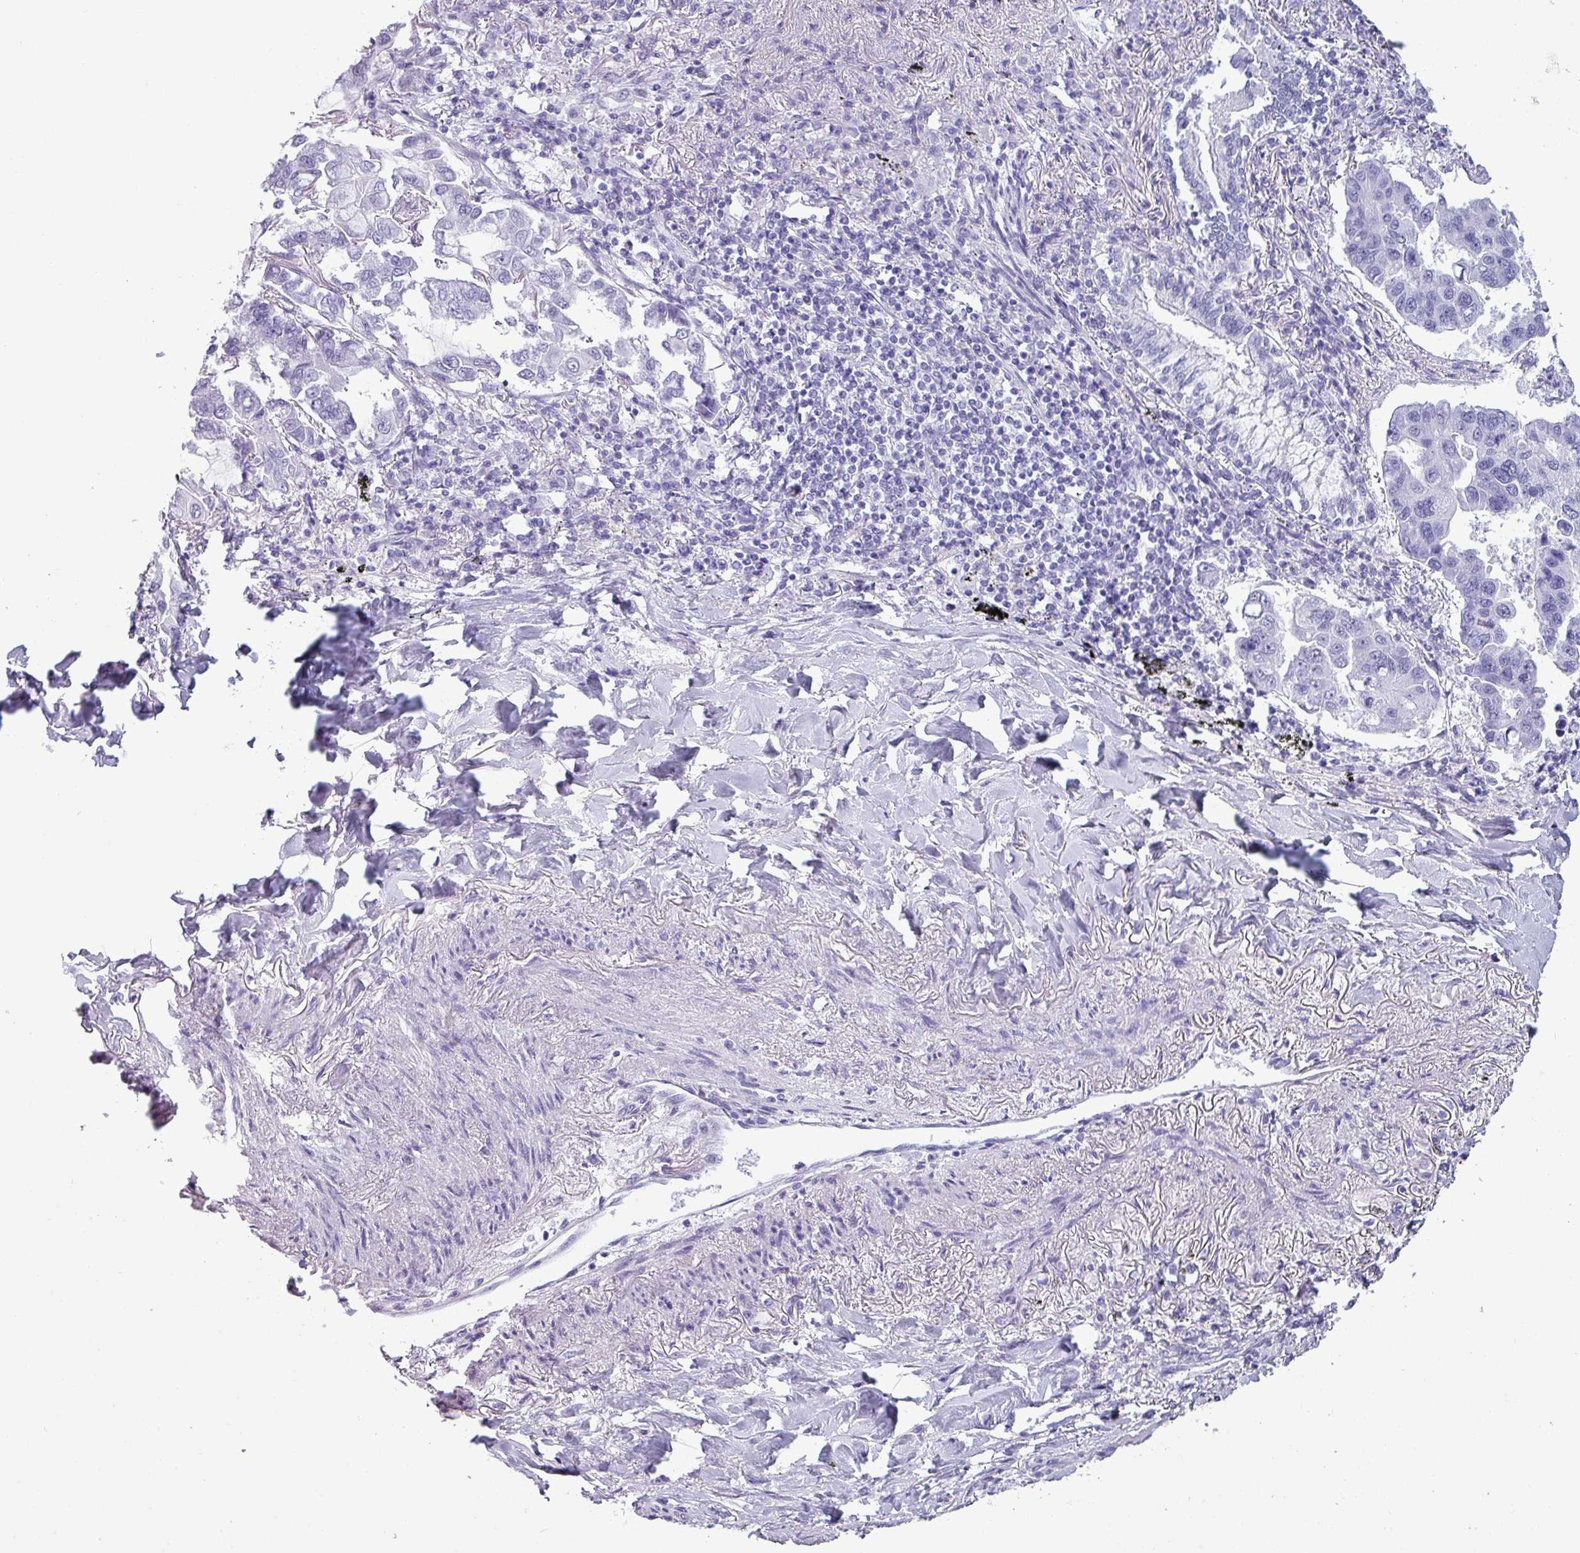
{"staining": {"intensity": "negative", "quantity": "none", "location": "none"}, "tissue": "lung cancer", "cell_type": "Tumor cells", "image_type": "cancer", "snomed": [{"axis": "morphology", "description": "Adenocarcinoma, NOS"}, {"axis": "topography", "description": "Lung"}], "caption": "This is an immunohistochemistry photomicrograph of lung adenocarcinoma. There is no staining in tumor cells.", "gene": "CRYBB2", "patient": {"sex": "male", "age": 64}}